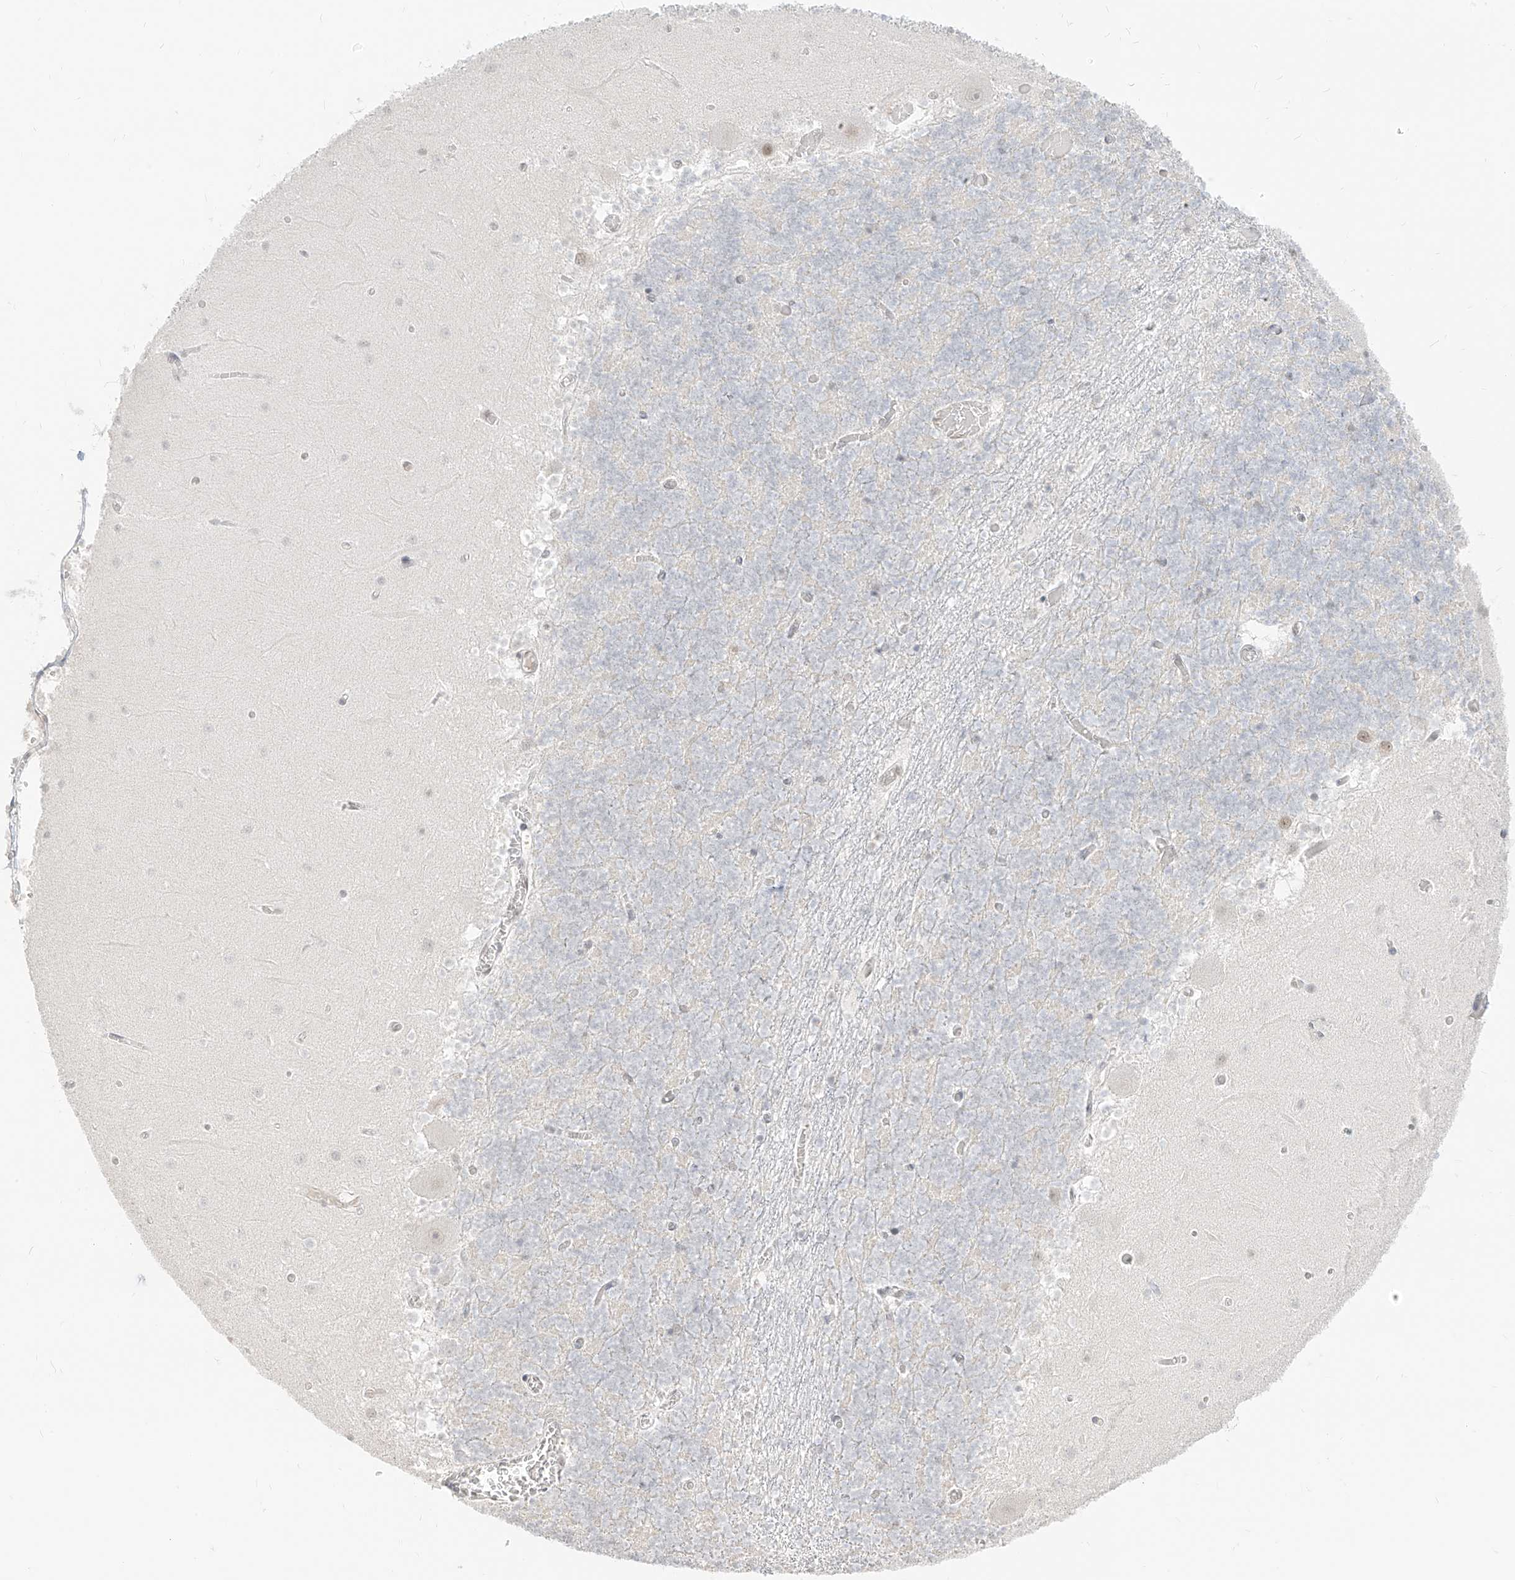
{"staining": {"intensity": "negative", "quantity": "none", "location": "none"}, "tissue": "cerebellum", "cell_type": "Cells in granular layer", "image_type": "normal", "snomed": [{"axis": "morphology", "description": "Normal tissue, NOS"}, {"axis": "topography", "description": "Cerebellum"}], "caption": "Cells in granular layer are negative for protein expression in unremarkable human cerebellum. The staining was performed using DAB (3,3'-diaminobenzidine) to visualize the protein expression in brown, while the nuclei were stained in blue with hematoxylin (Magnification: 20x).", "gene": "SUPT5H", "patient": {"sex": "female", "age": 28}}